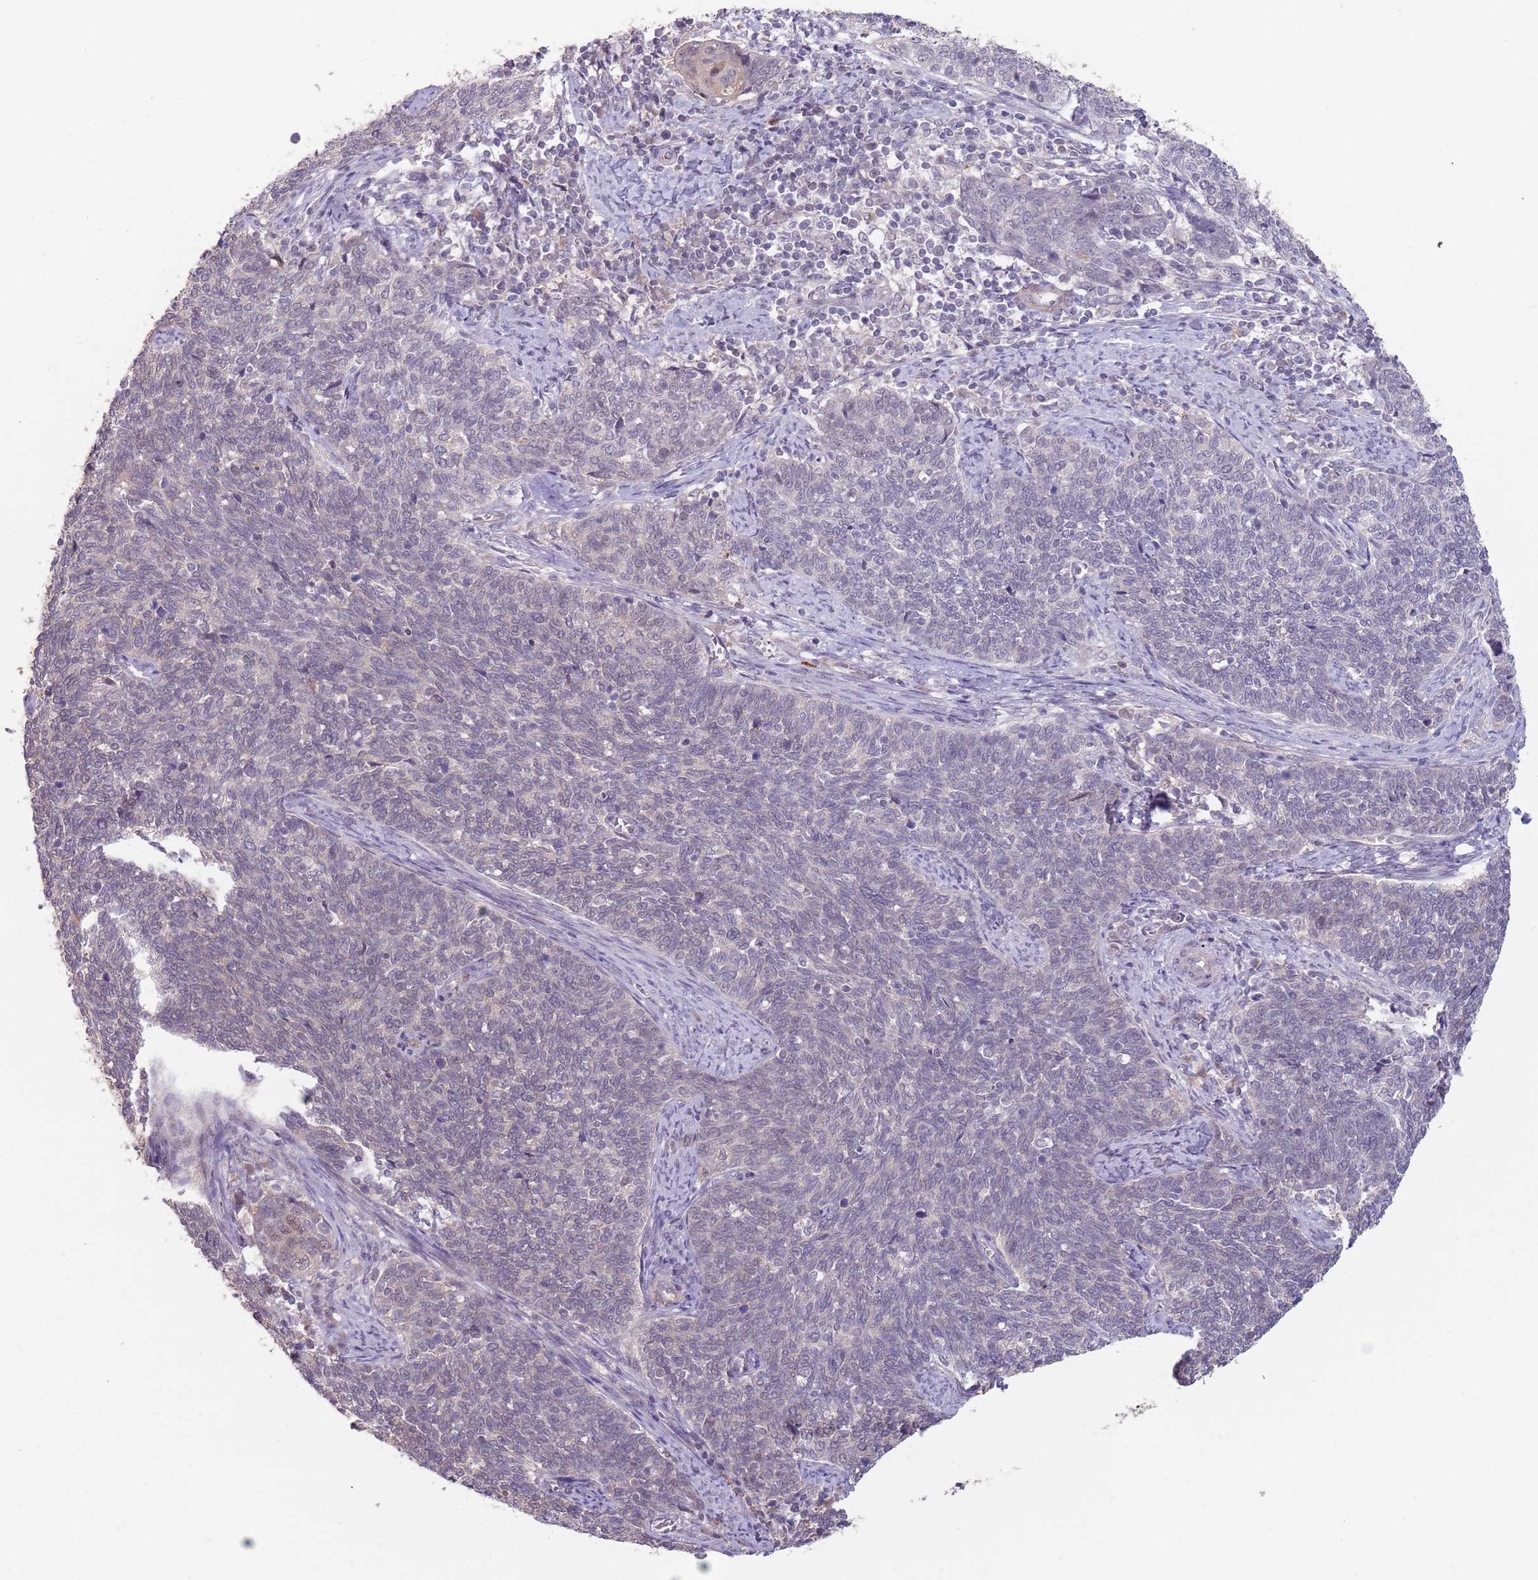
{"staining": {"intensity": "negative", "quantity": "none", "location": "none"}, "tissue": "cervical cancer", "cell_type": "Tumor cells", "image_type": "cancer", "snomed": [{"axis": "morphology", "description": "Squamous cell carcinoma, NOS"}, {"axis": "topography", "description": "Cervix"}], "caption": "Immunohistochemistry micrograph of cervical cancer stained for a protein (brown), which exhibits no expression in tumor cells. (Brightfield microscopy of DAB (3,3'-diaminobenzidine) IHC at high magnification).", "gene": "MEI1", "patient": {"sex": "female", "age": 39}}